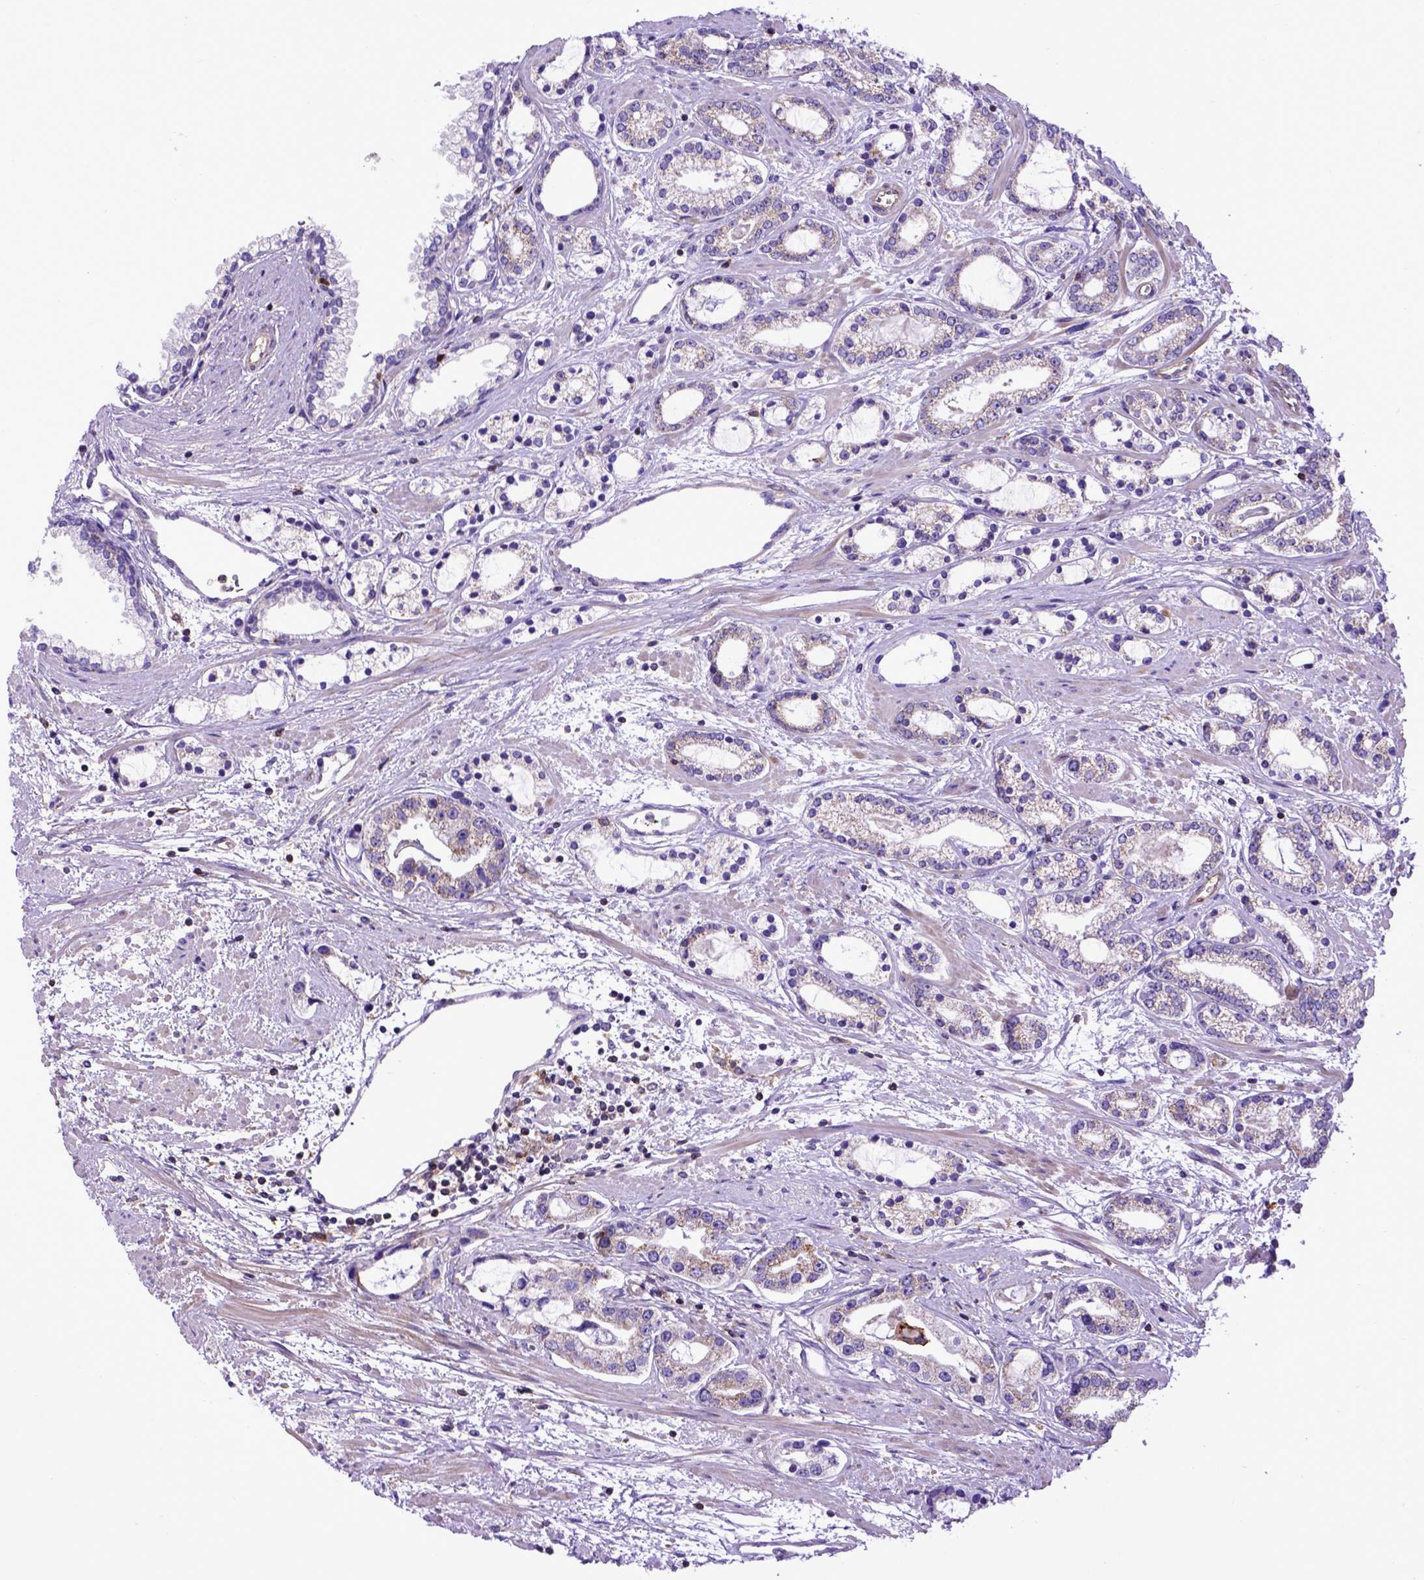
{"staining": {"intensity": "negative", "quantity": "none", "location": "none"}, "tissue": "prostate cancer", "cell_type": "Tumor cells", "image_type": "cancer", "snomed": [{"axis": "morphology", "description": "Adenocarcinoma, Medium grade"}, {"axis": "topography", "description": "Prostate"}], "caption": "IHC micrograph of prostate cancer stained for a protein (brown), which displays no expression in tumor cells.", "gene": "ASAH2", "patient": {"sex": "male", "age": 57}}